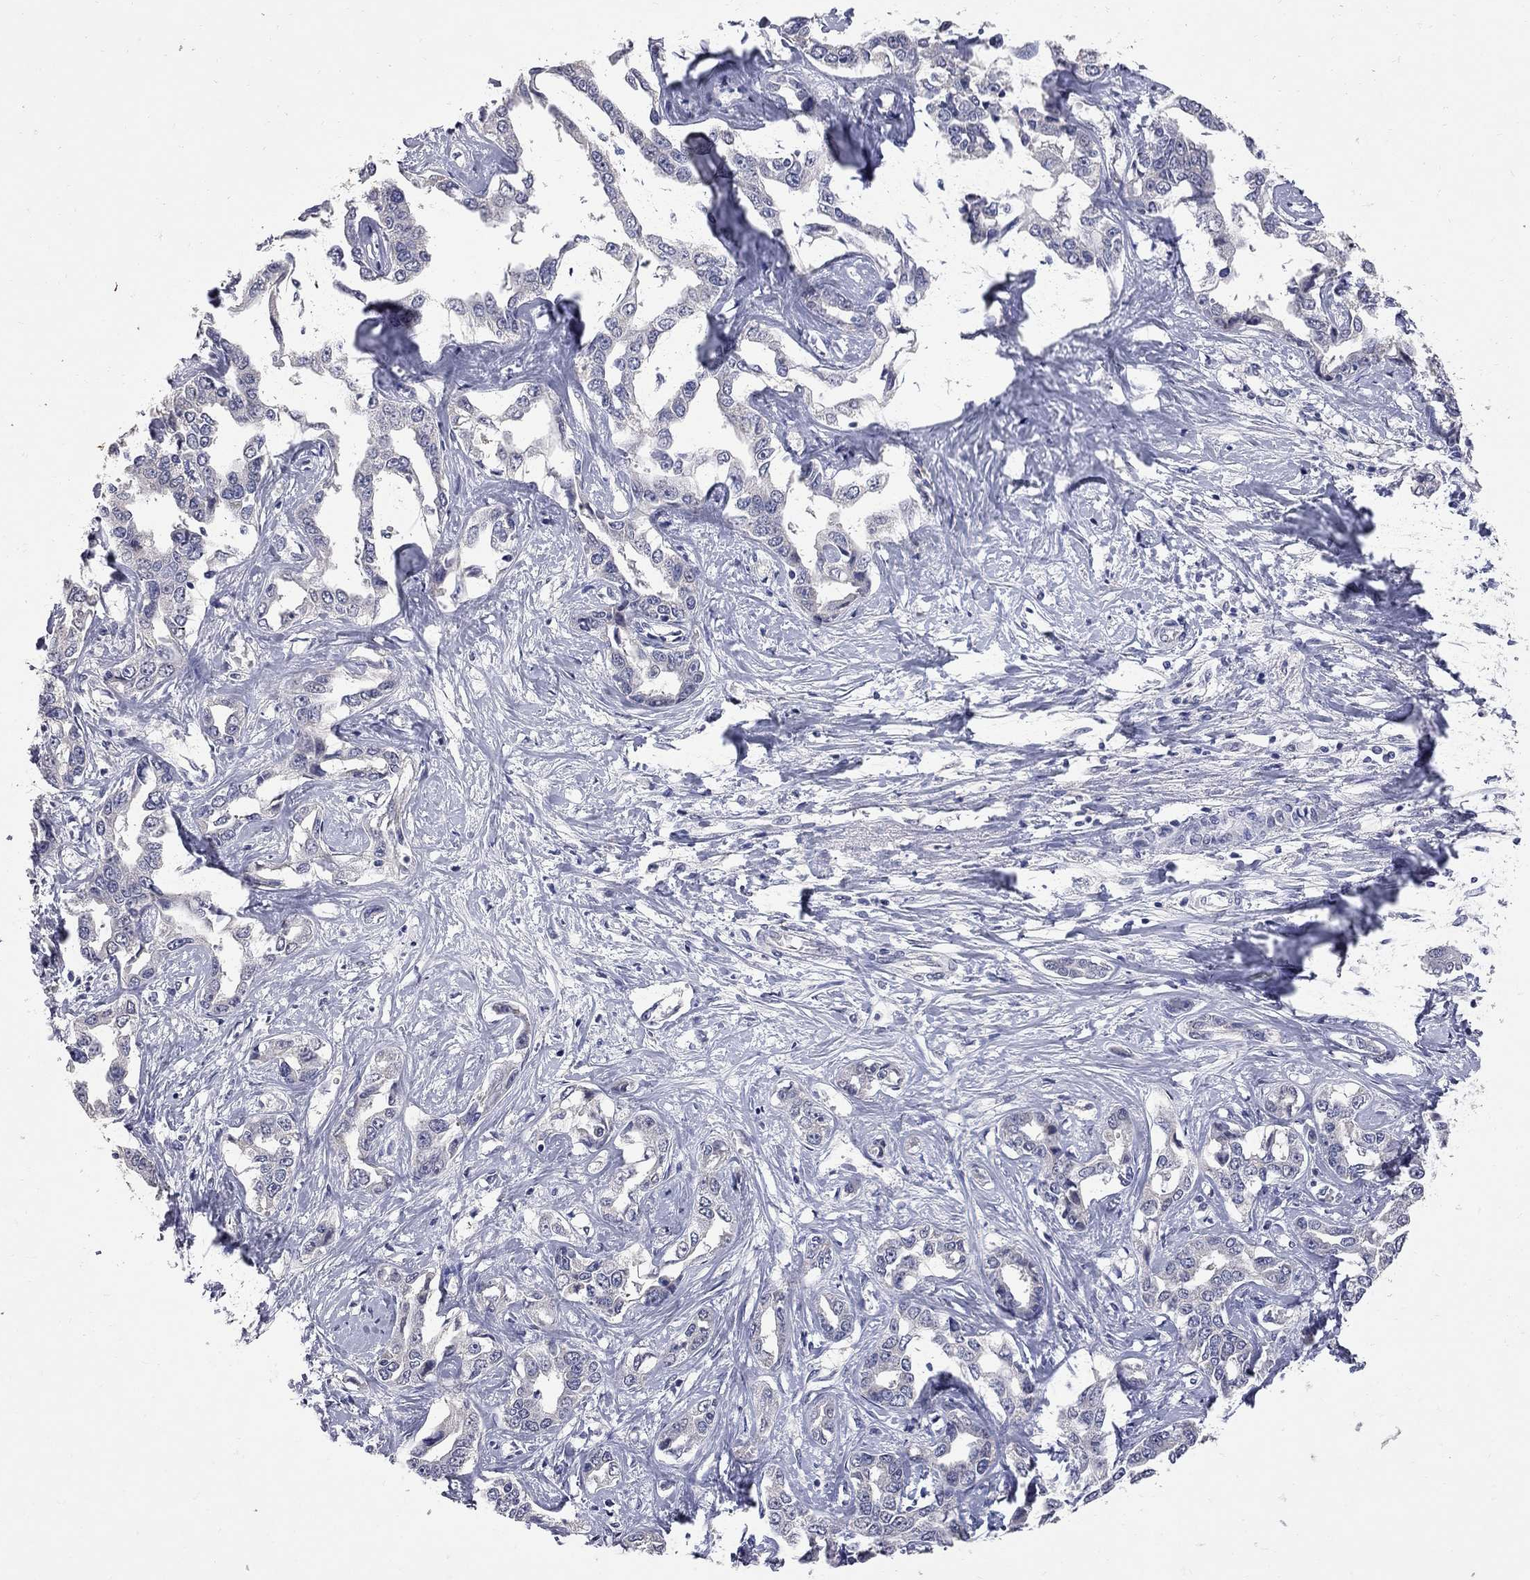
{"staining": {"intensity": "negative", "quantity": "none", "location": "none"}, "tissue": "liver cancer", "cell_type": "Tumor cells", "image_type": "cancer", "snomed": [{"axis": "morphology", "description": "Cholangiocarcinoma"}, {"axis": "topography", "description": "Liver"}], "caption": "Tumor cells are negative for protein expression in human liver cancer (cholangiocarcinoma). Brightfield microscopy of IHC stained with DAB (3,3'-diaminobenzidine) (brown) and hematoxylin (blue), captured at high magnification.", "gene": "NOS2", "patient": {"sex": "male", "age": 59}}